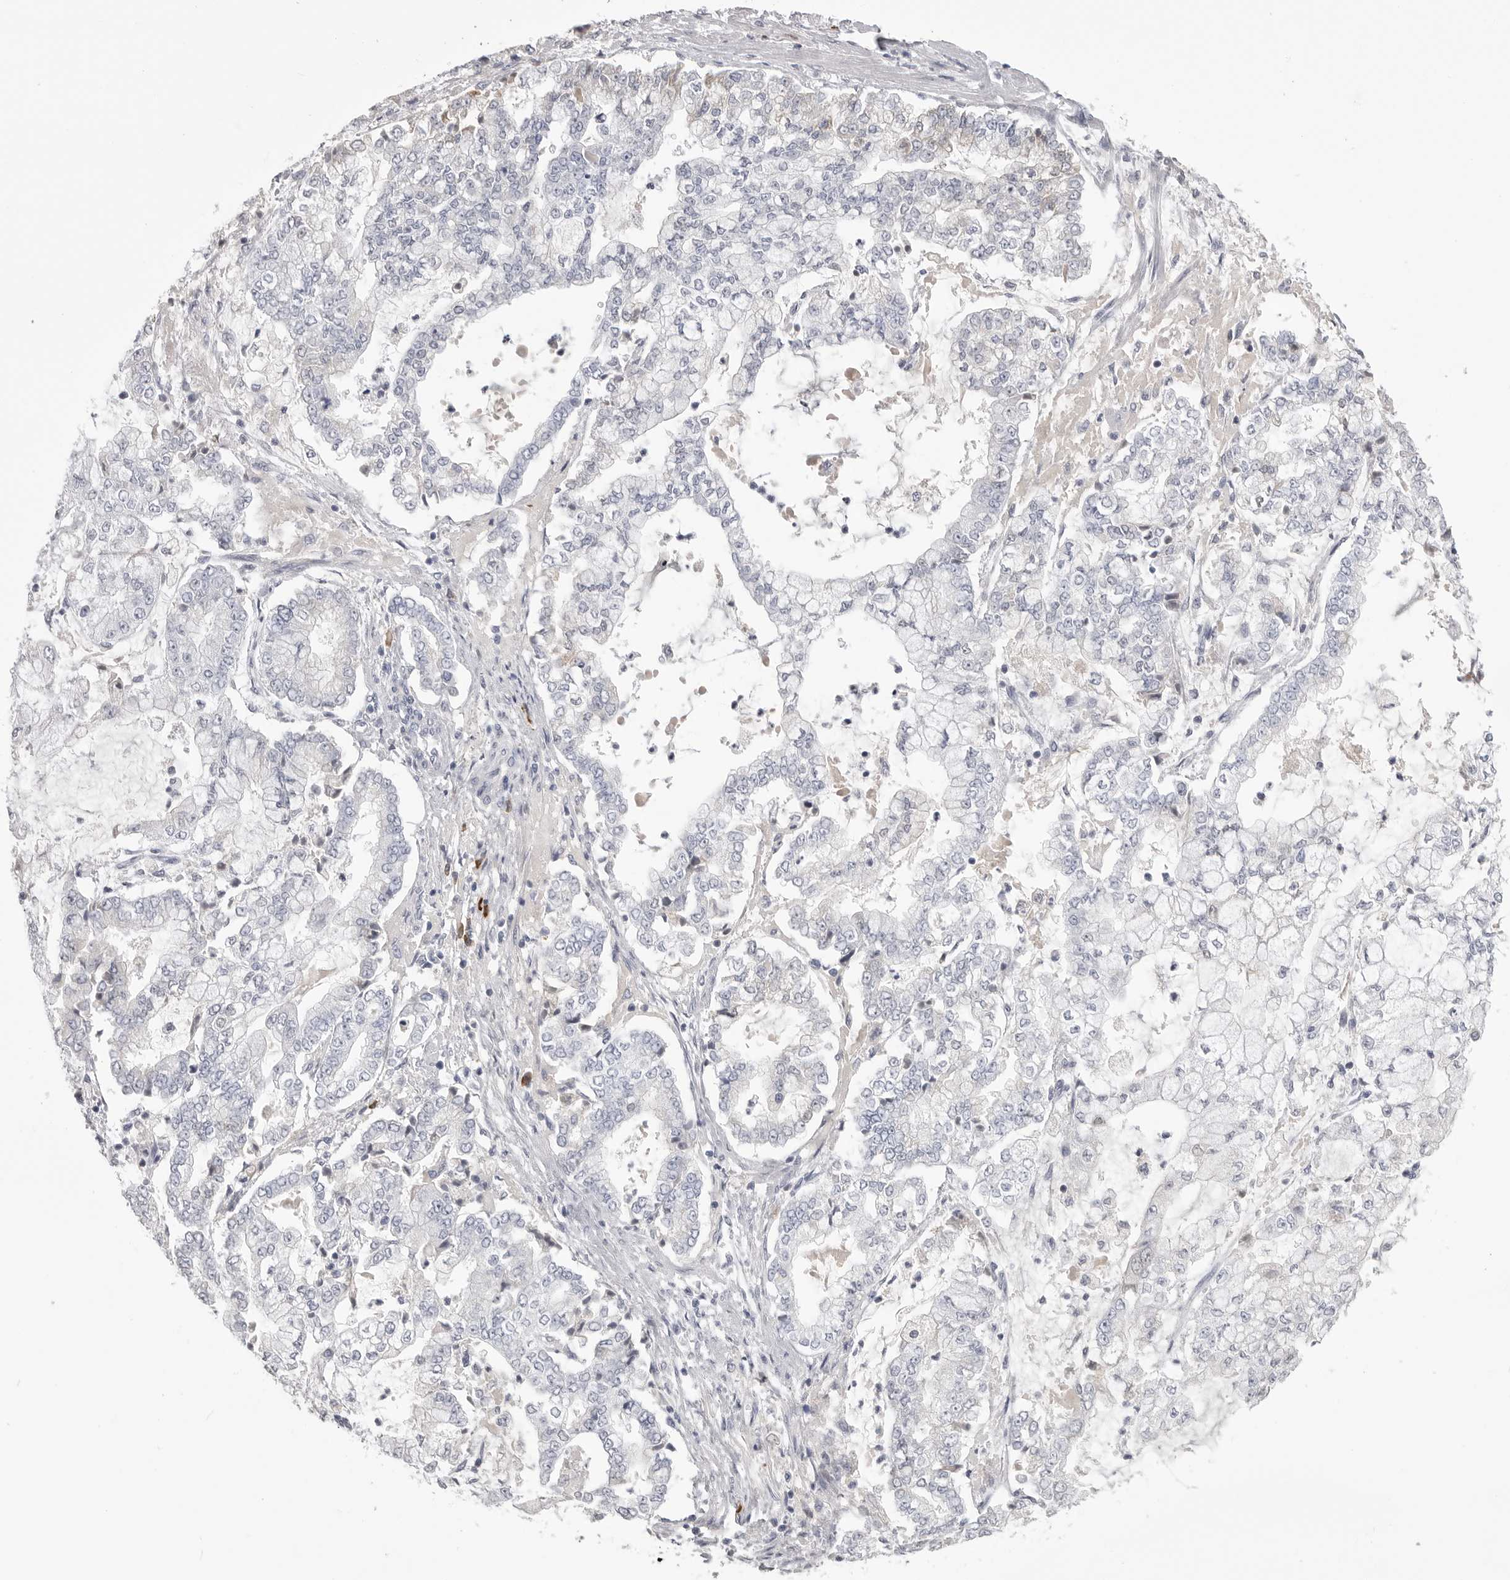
{"staining": {"intensity": "negative", "quantity": "none", "location": "none"}, "tissue": "stomach cancer", "cell_type": "Tumor cells", "image_type": "cancer", "snomed": [{"axis": "morphology", "description": "Adenocarcinoma, NOS"}, {"axis": "topography", "description": "Stomach"}], "caption": "High magnification brightfield microscopy of stomach cancer (adenocarcinoma) stained with DAB (3,3'-diaminobenzidine) (brown) and counterstained with hematoxylin (blue): tumor cells show no significant positivity. The staining was performed using DAB (3,3'-diaminobenzidine) to visualize the protein expression in brown, while the nuclei were stained in blue with hematoxylin (Magnification: 20x).", "gene": "FKBP2", "patient": {"sex": "male", "age": 76}}